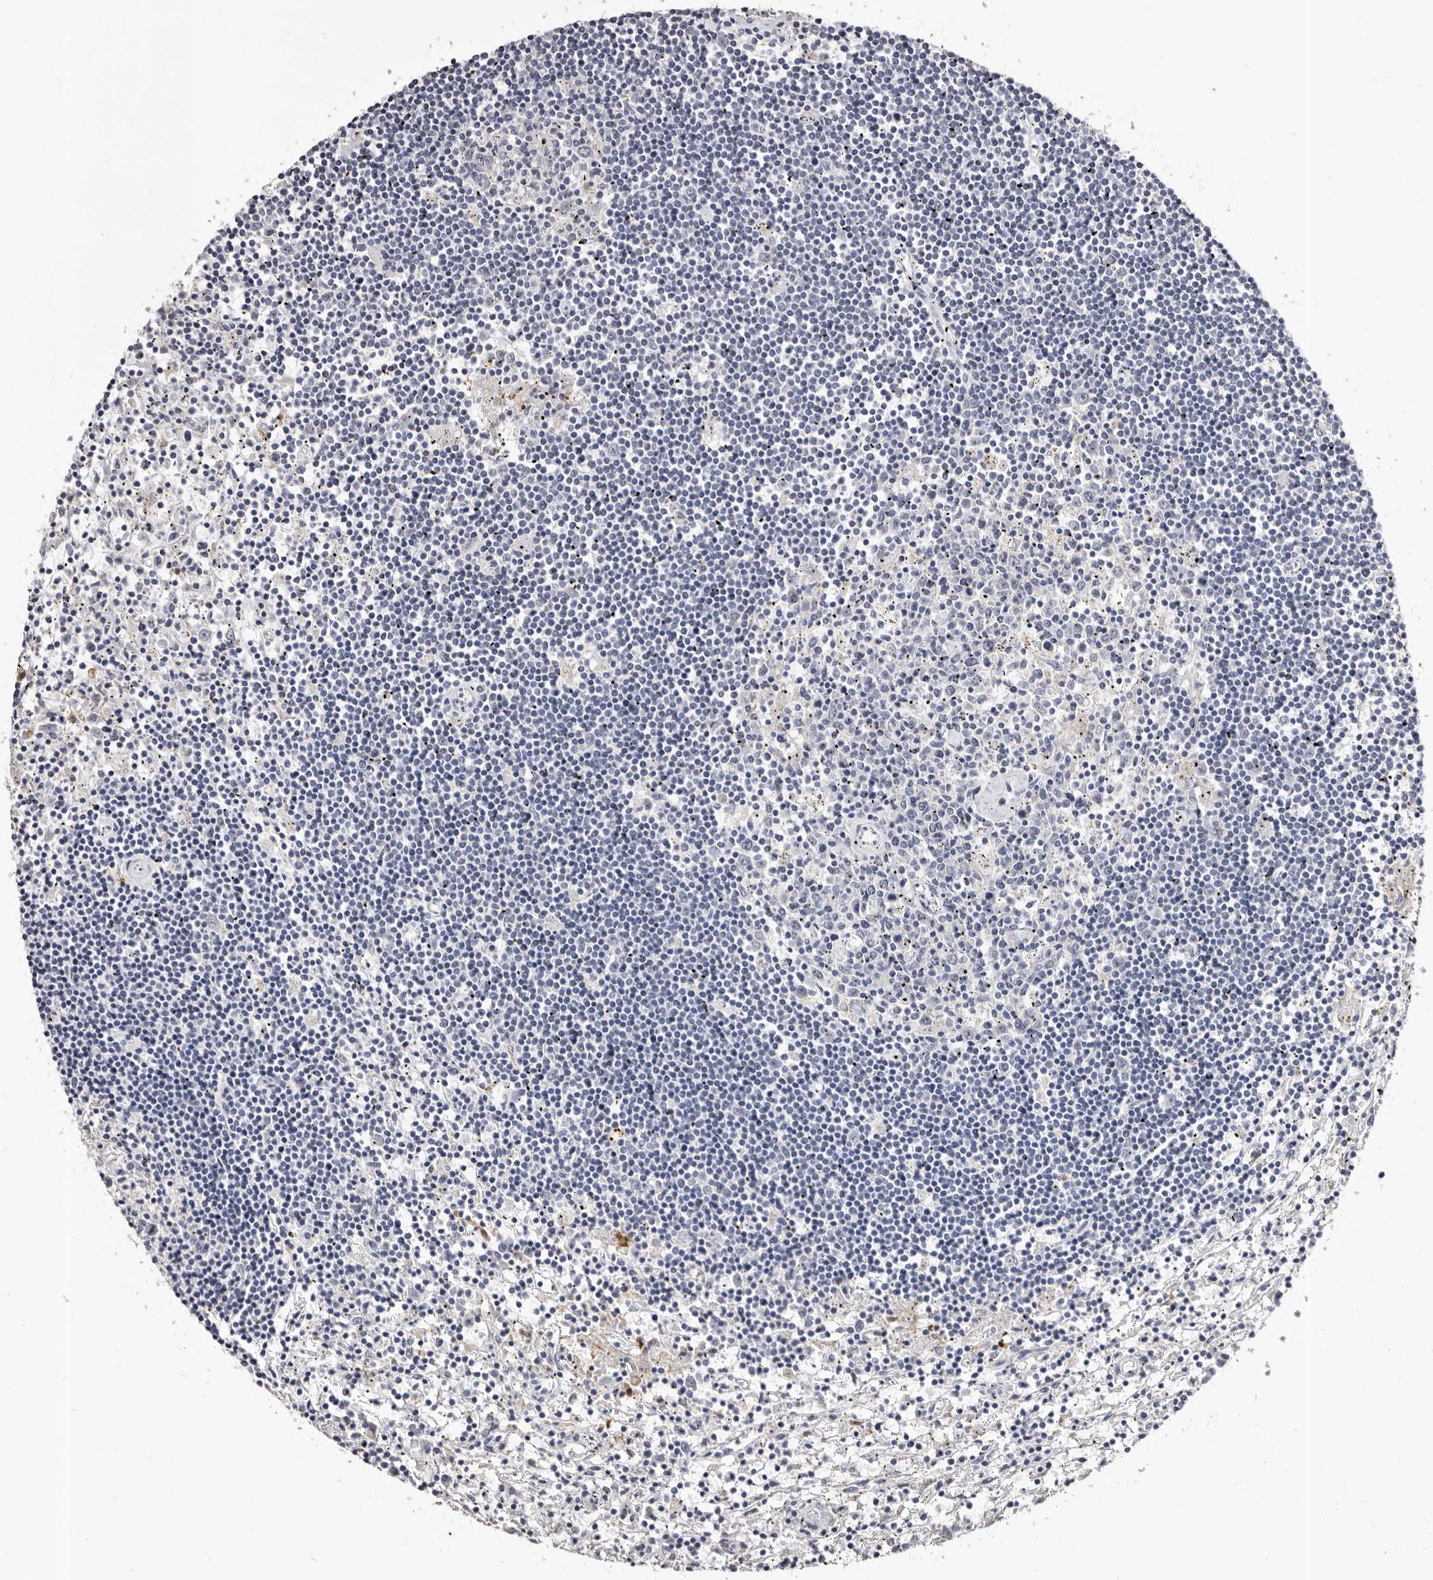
{"staining": {"intensity": "negative", "quantity": "none", "location": "none"}, "tissue": "lymphoma", "cell_type": "Tumor cells", "image_type": "cancer", "snomed": [{"axis": "morphology", "description": "Malignant lymphoma, non-Hodgkin's type, Low grade"}, {"axis": "topography", "description": "Spleen"}], "caption": "An image of human lymphoma is negative for staining in tumor cells.", "gene": "PTAFR", "patient": {"sex": "male", "age": 76}}